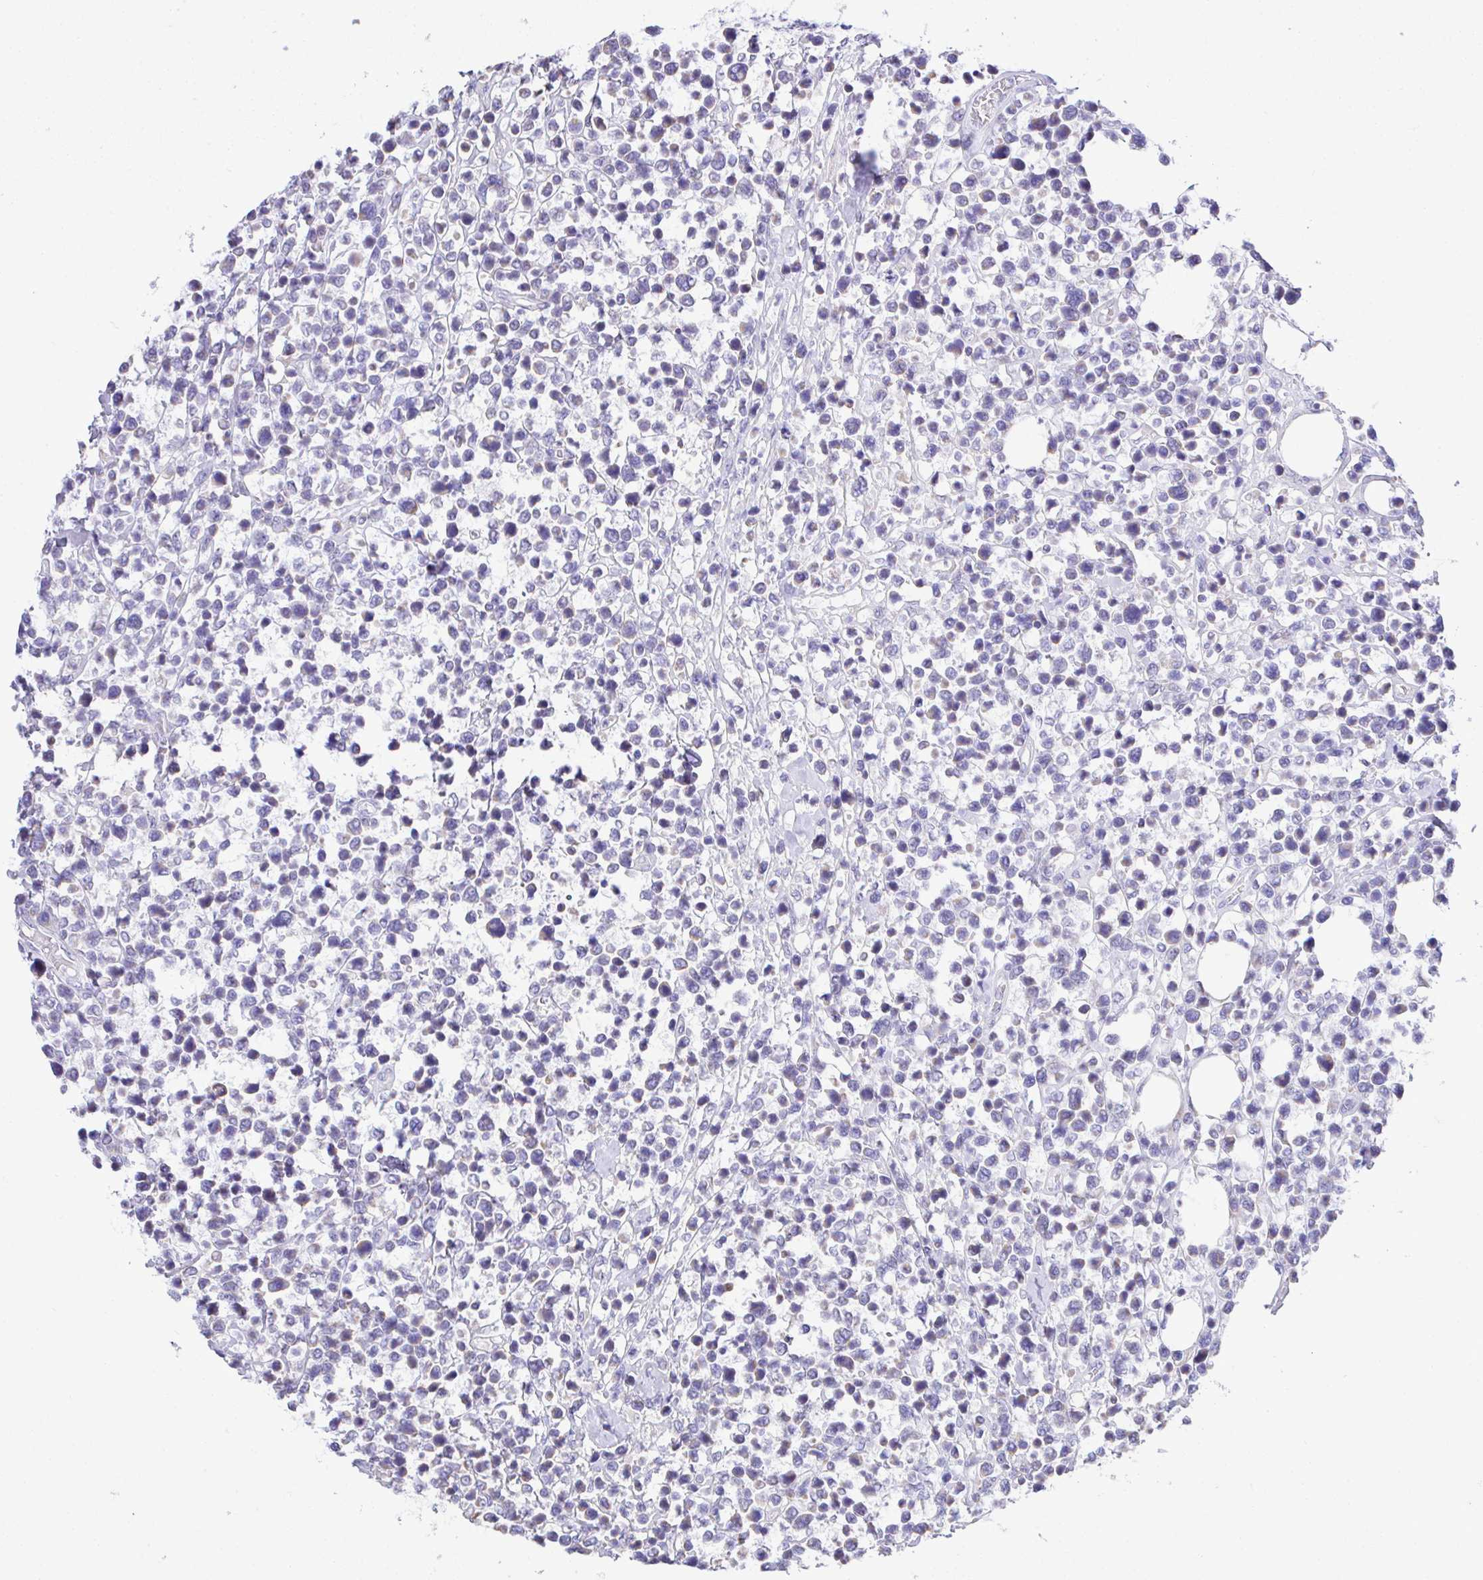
{"staining": {"intensity": "negative", "quantity": "none", "location": "none"}, "tissue": "lymphoma", "cell_type": "Tumor cells", "image_type": "cancer", "snomed": [{"axis": "morphology", "description": "Malignant lymphoma, non-Hodgkin's type, Low grade"}, {"axis": "topography", "description": "Lymph node"}], "caption": "High magnification brightfield microscopy of lymphoma stained with DAB (3,3'-diaminobenzidine) (brown) and counterstained with hematoxylin (blue): tumor cells show no significant staining. (DAB (3,3'-diaminobenzidine) immunohistochemistry, high magnification).", "gene": "NLRP8", "patient": {"sex": "male", "age": 60}}